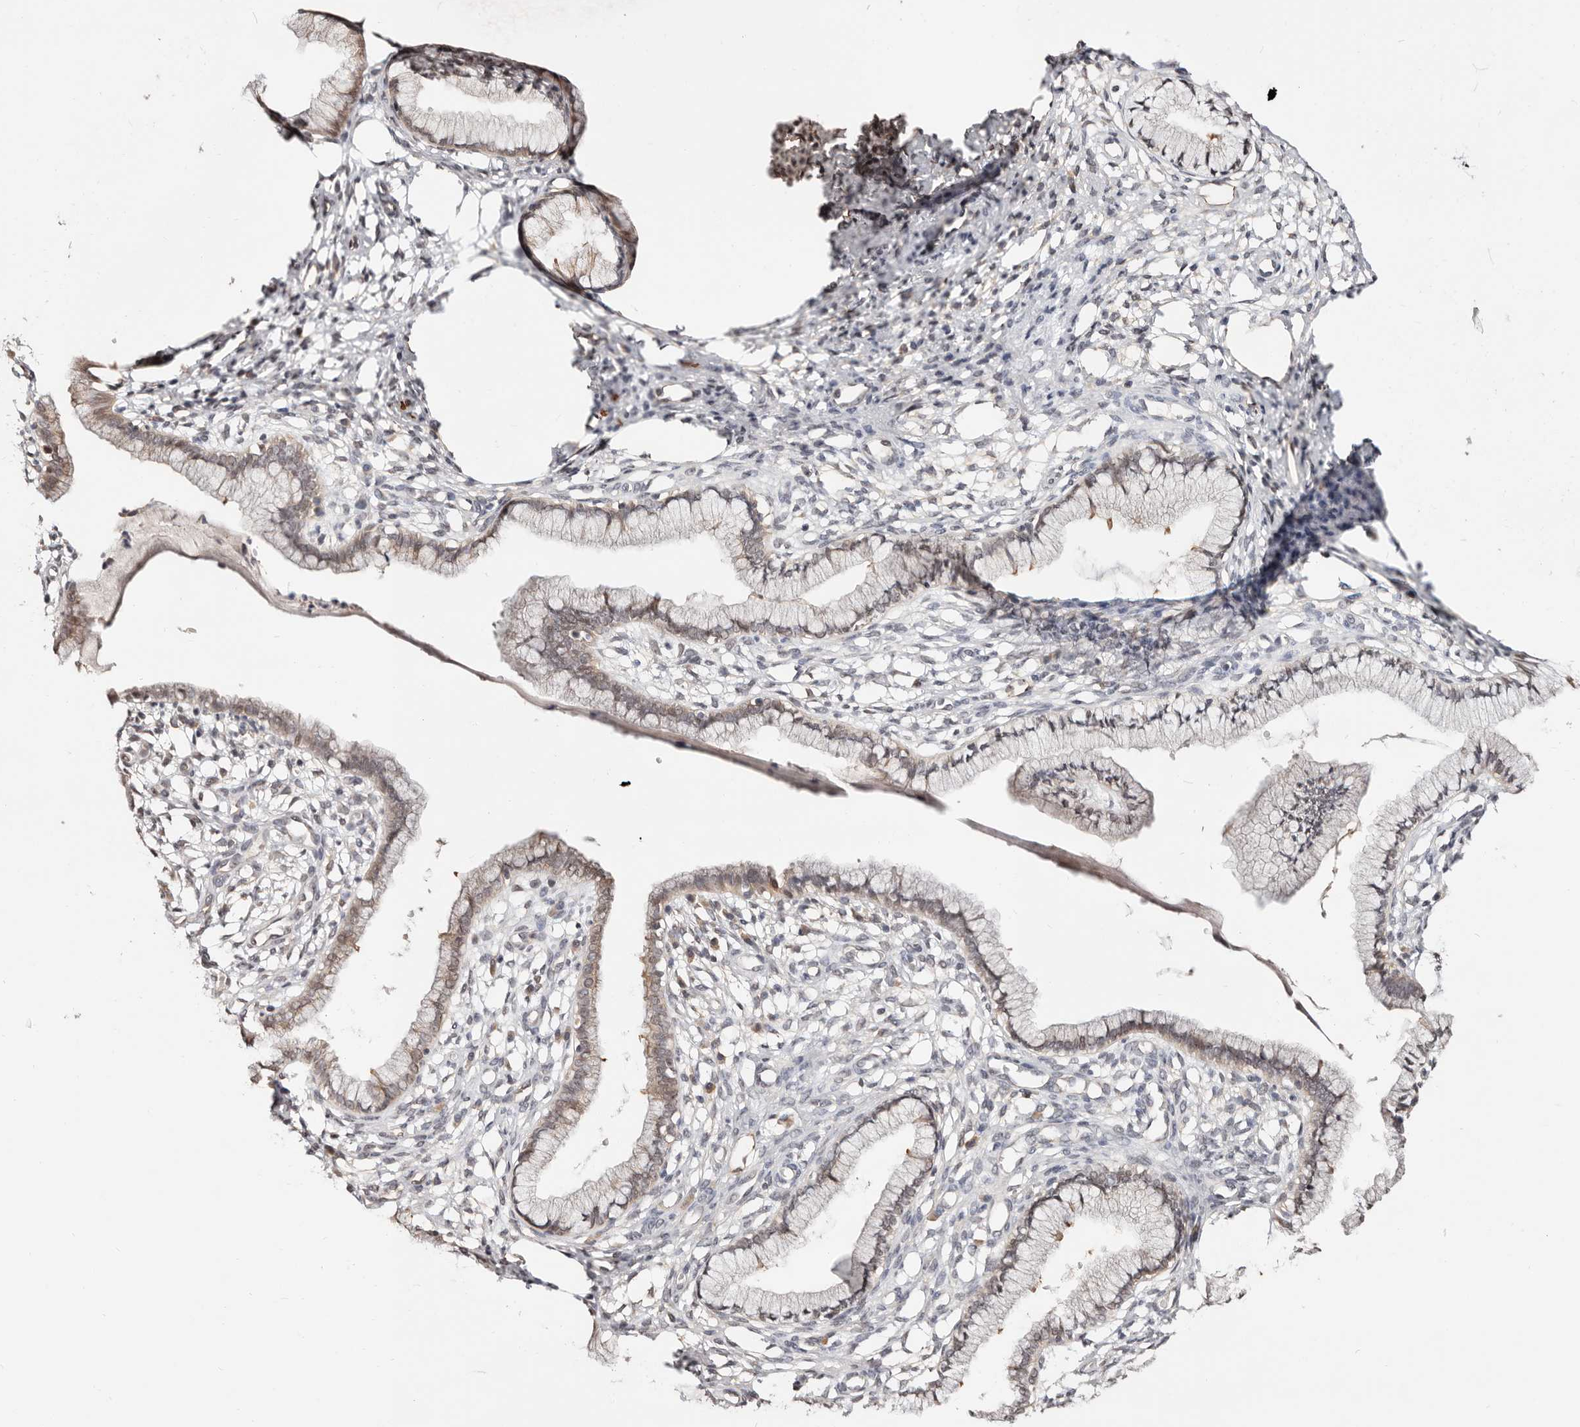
{"staining": {"intensity": "weak", "quantity": "25%-75%", "location": "cytoplasmic/membranous"}, "tissue": "cervix", "cell_type": "Glandular cells", "image_type": "normal", "snomed": [{"axis": "morphology", "description": "Normal tissue, NOS"}, {"axis": "topography", "description": "Cervix"}], "caption": "Benign cervix reveals weak cytoplasmic/membranous expression in approximately 25%-75% of glandular cells (DAB IHC with brightfield microscopy, high magnification)..", "gene": "TRIP13", "patient": {"sex": "female", "age": 36}}